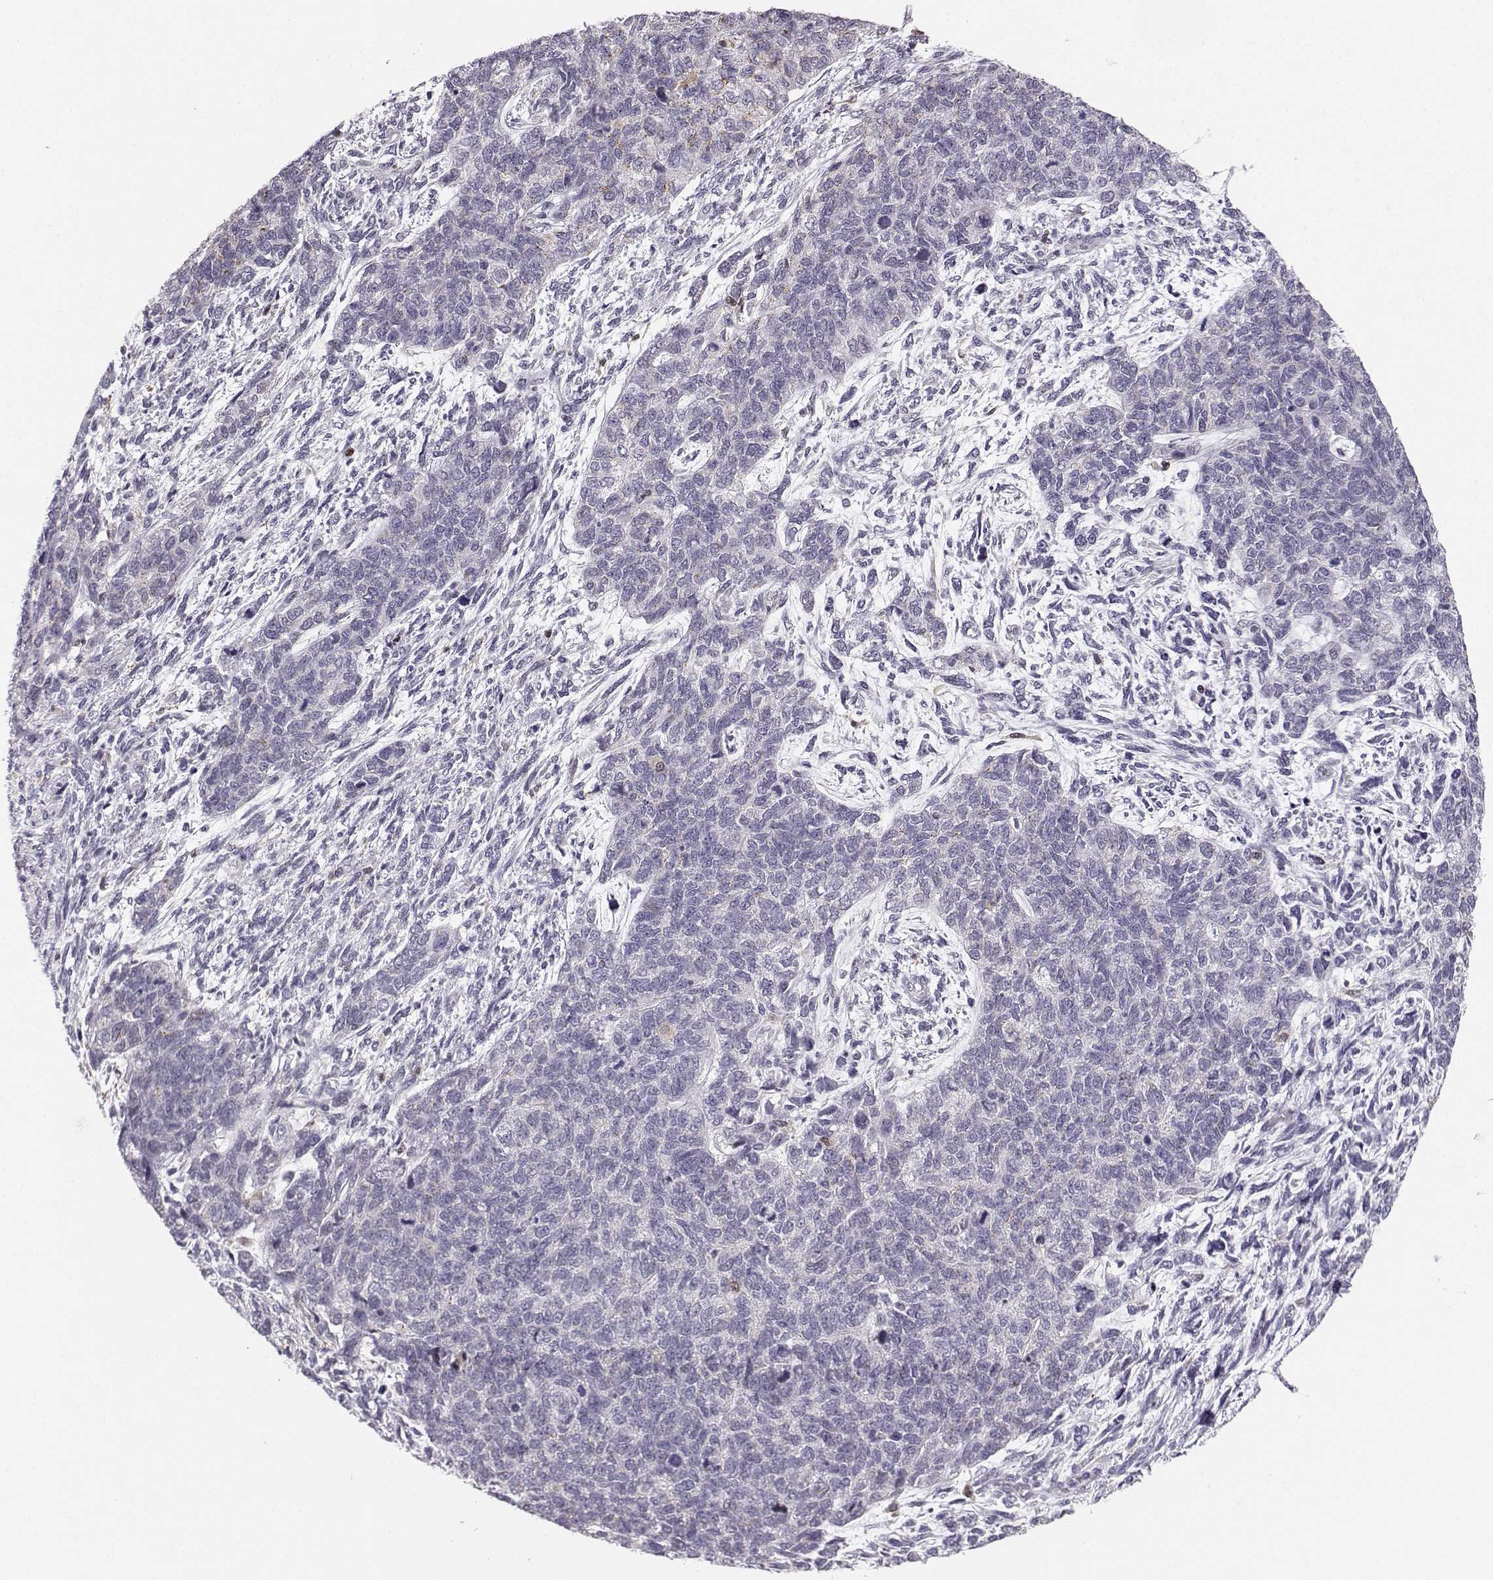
{"staining": {"intensity": "negative", "quantity": "none", "location": "none"}, "tissue": "cervical cancer", "cell_type": "Tumor cells", "image_type": "cancer", "snomed": [{"axis": "morphology", "description": "Squamous cell carcinoma, NOS"}, {"axis": "topography", "description": "Cervix"}], "caption": "Photomicrograph shows no protein positivity in tumor cells of cervical cancer (squamous cell carcinoma) tissue.", "gene": "HTR7", "patient": {"sex": "female", "age": 63}}